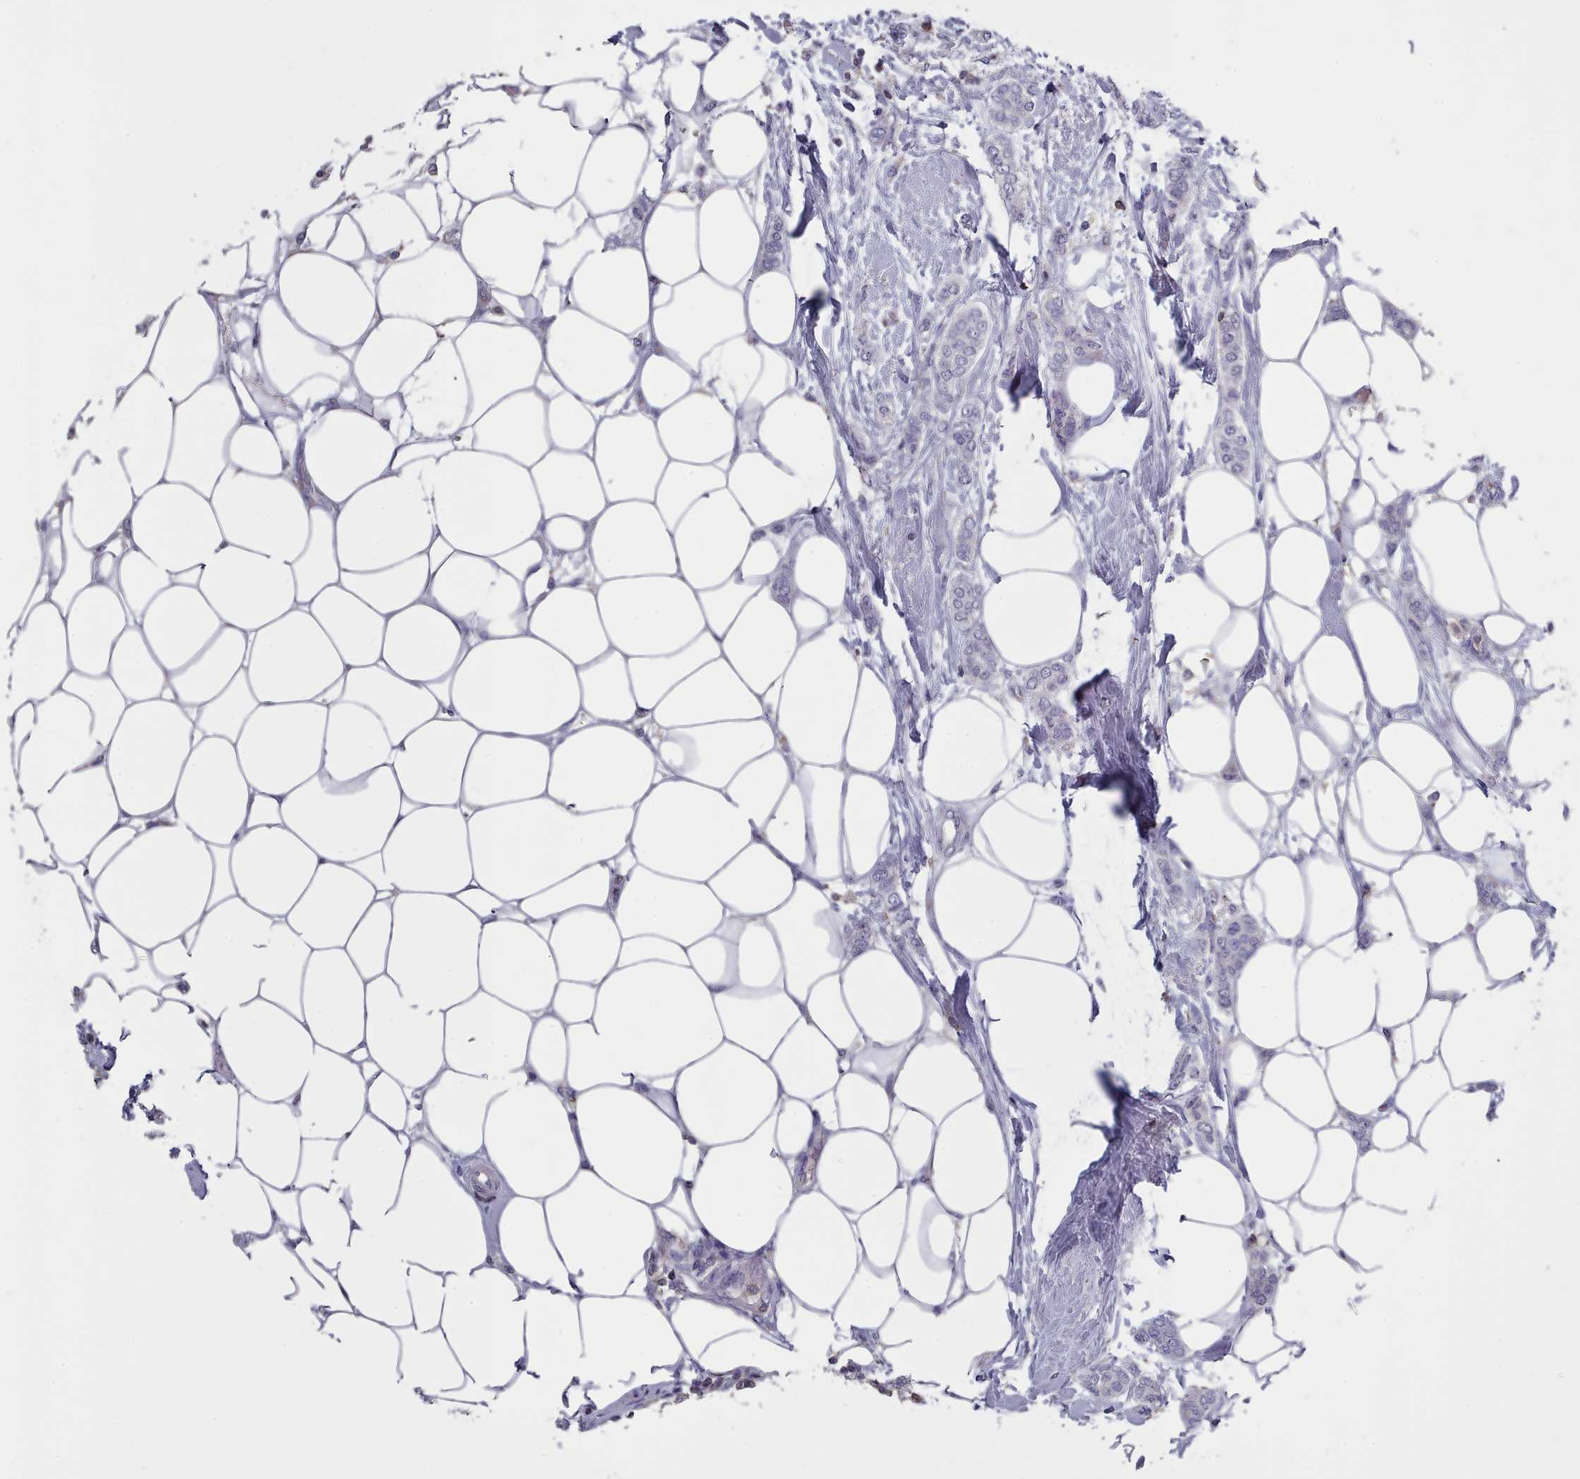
{"staining": {"intensity": "negative", "quantity": "none", "location": "none"}, "tissue": "breast cancer", "cell_type": "Tumor cells", "image_type": "cancer", "snomed": [{"axis": "morphology", "description": "Duct carcinoma"}, {"axis": "topography", "description": "Breast"}], "caption": "A photomicrograph of human infiltrating ductal carcinoma (breast) is negative for staining in tumor cells.", "gene": "RAC2", "patient": {"sex": "female", "age": 72}}